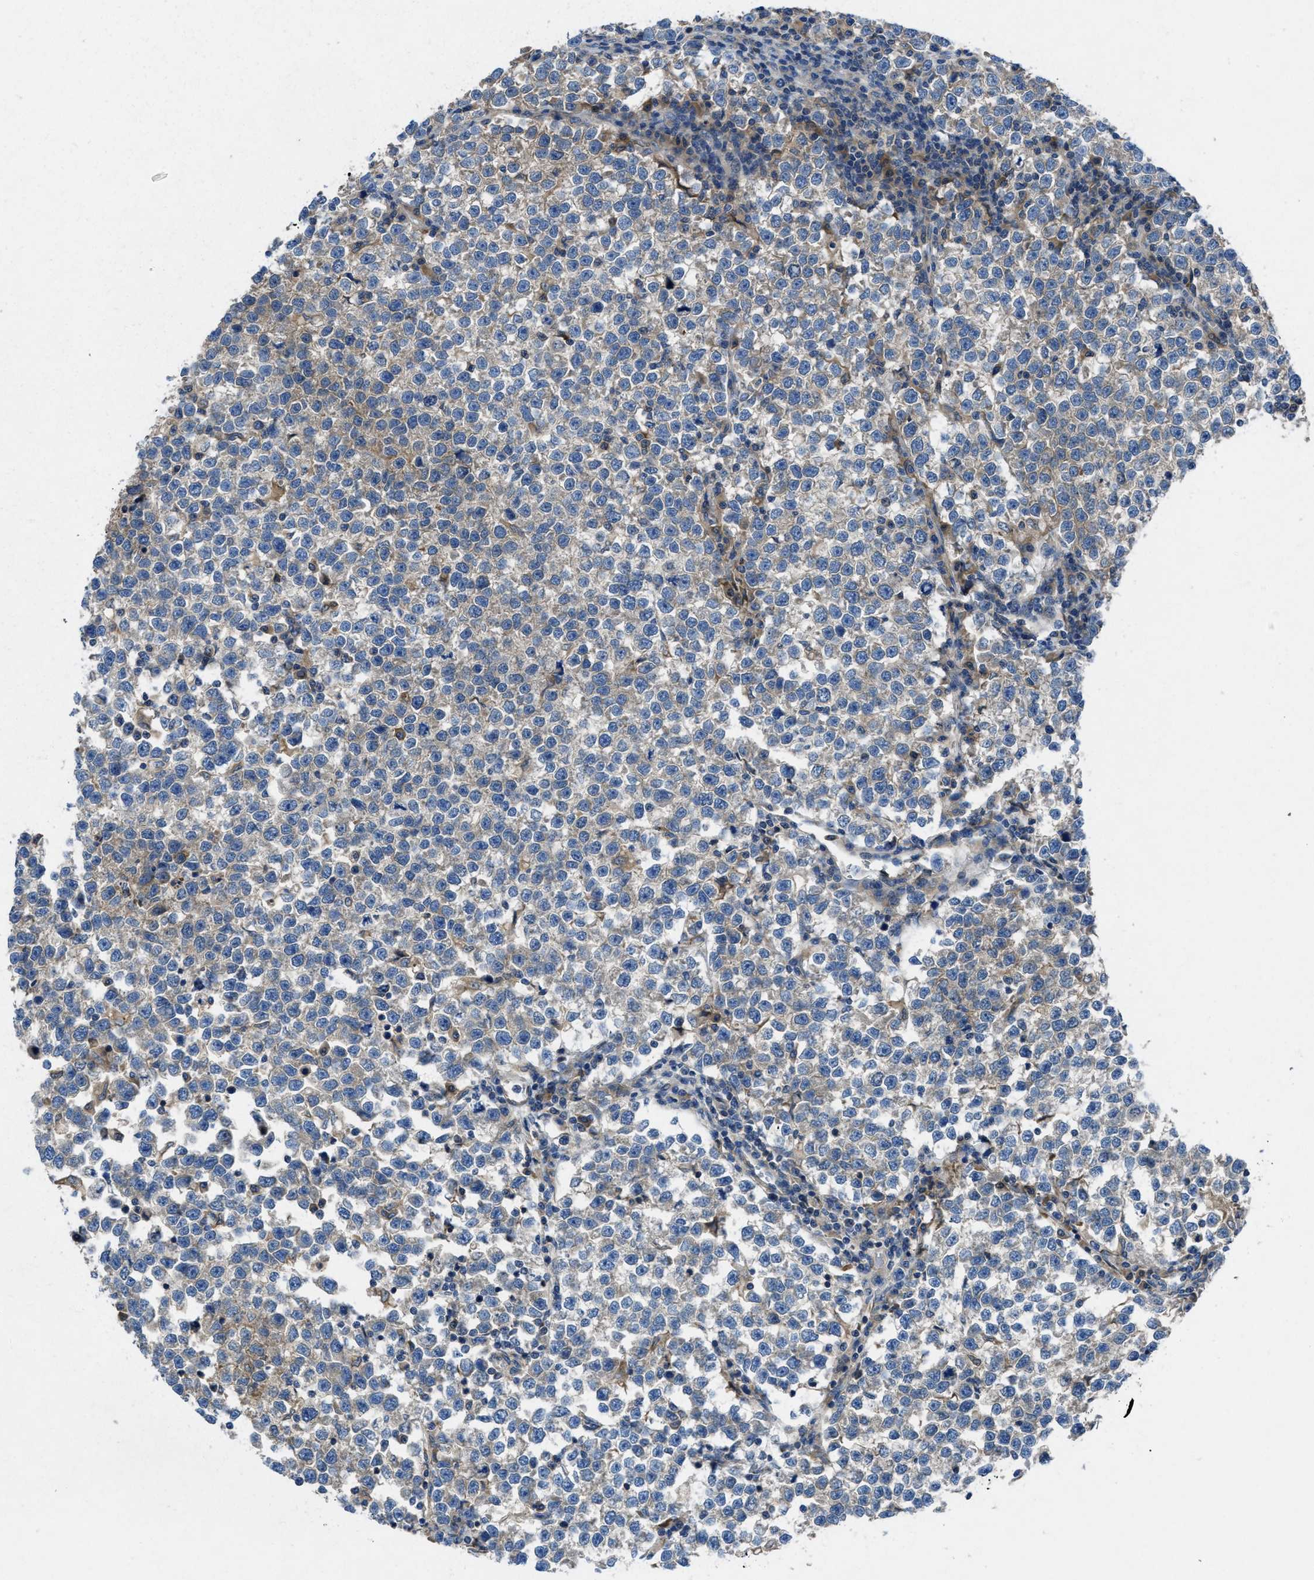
{"staining": {"intensity": "weak", "quantity": "<25%", "location": "cytoplasmic/membranous"}, "tissue": "testis cancer", "cell_type": "Tumor cells", "image_type": "cancer", "snomed": [{"axis": "morphology", "description": "Normal tissue, NOS"}, {"axis": "morphology", "description": "Seminoma, NOS"}, {"axis": "topography", "description": "Testis"}], "caption": "The micrograph exhibits no staining of tumor cells in testis cancer (seminoma).", "gene": "MAP3K20", "patient": {"sex": "male", "age": 43}}